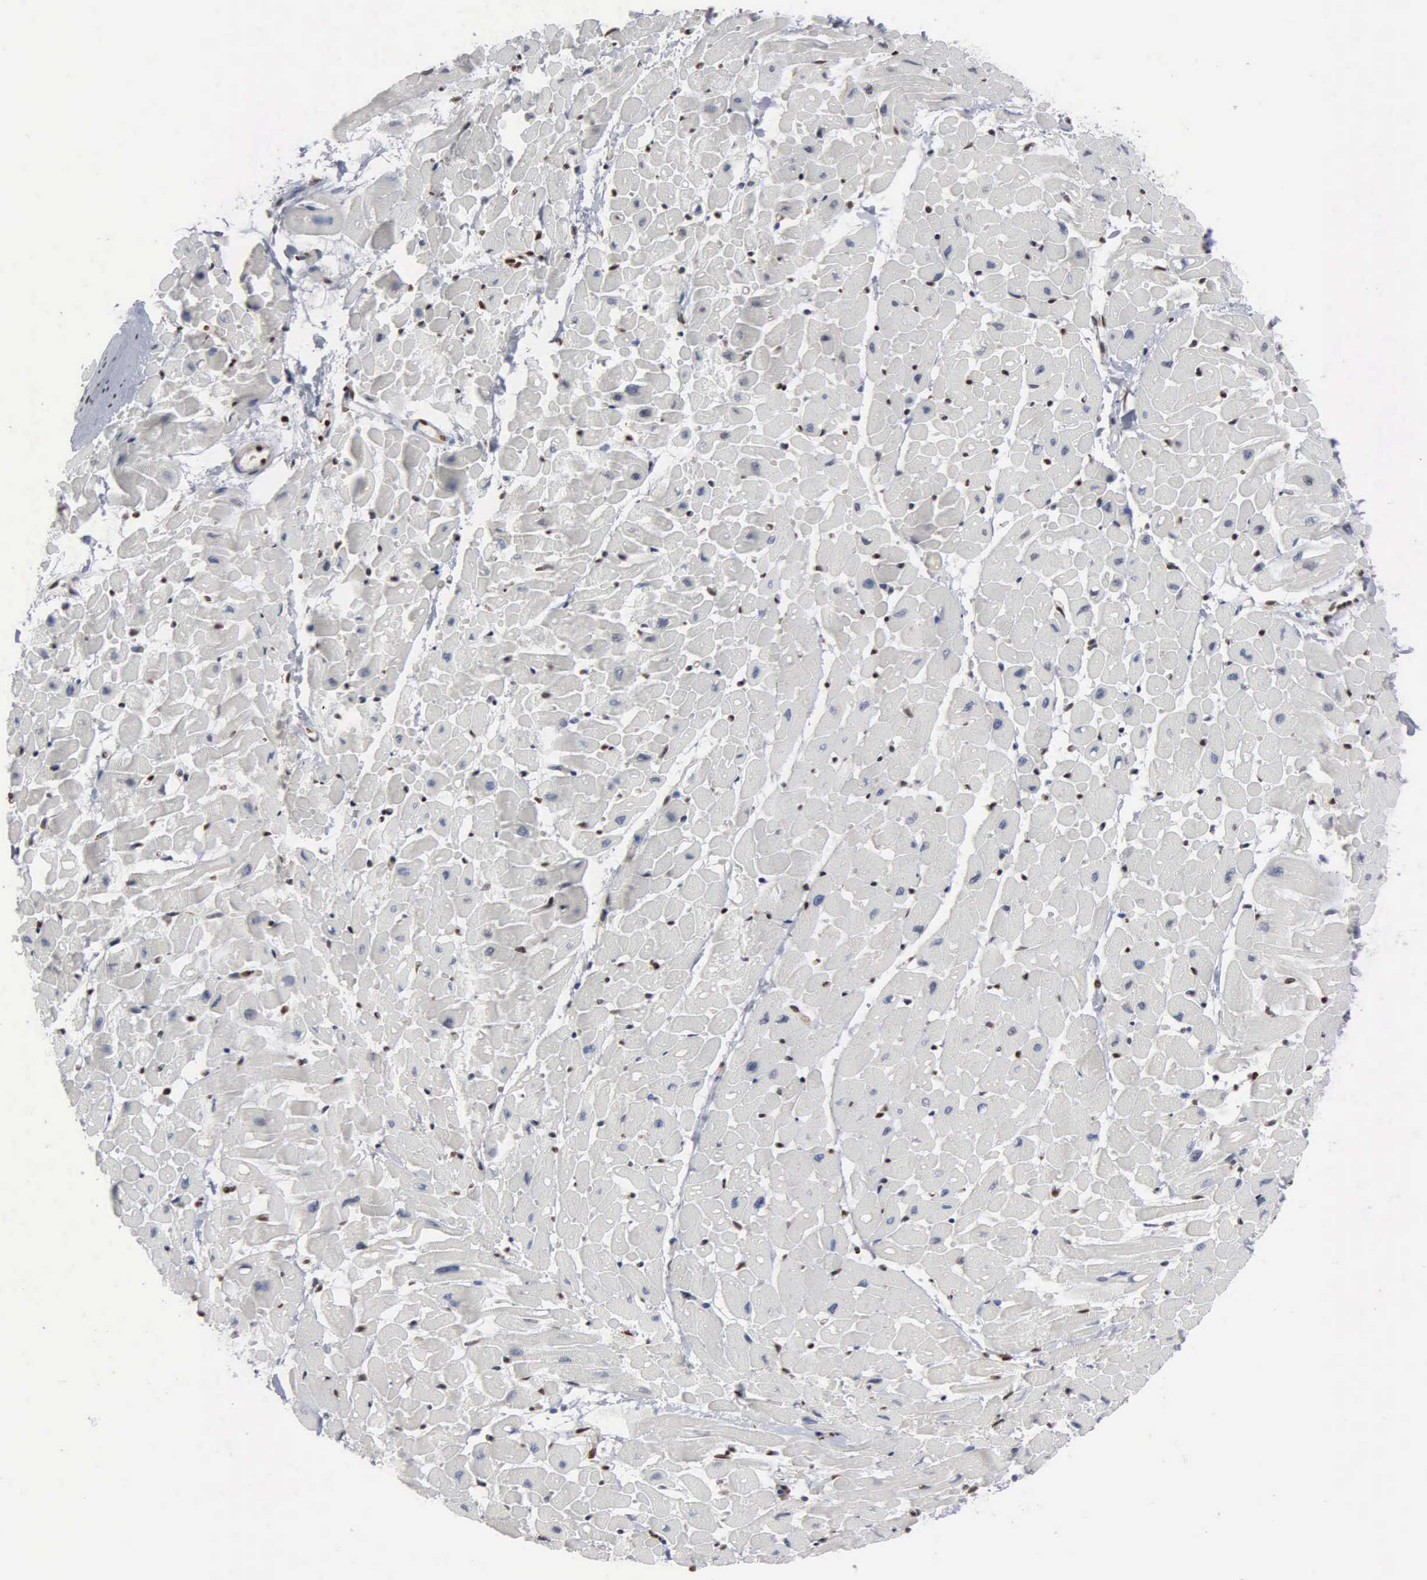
{"staining": {"intensity": "negative", "quantity": "none", "location": "none"}, "tissue": "heart muscle", "cell_type": "Cardiomyocytes", "image_type": "normal", "snomed": [{"axis": "morphology", "description": "Normal tissue, NOS"}, {"axis": "topography", "description": "Heart"}], "caption": "This is a micrograph of immunohistochemistry (IHC) staining of benign heart muscle, which shows no staining in cardiomyocytes. The staining was performed using DAB to visualize the protein expression in brown, while the nuclei were stained in blue with hematoxylin (Magnification: 20x).", "gene": "FGF2", "patient": {"sex": "male", "age": 45}}